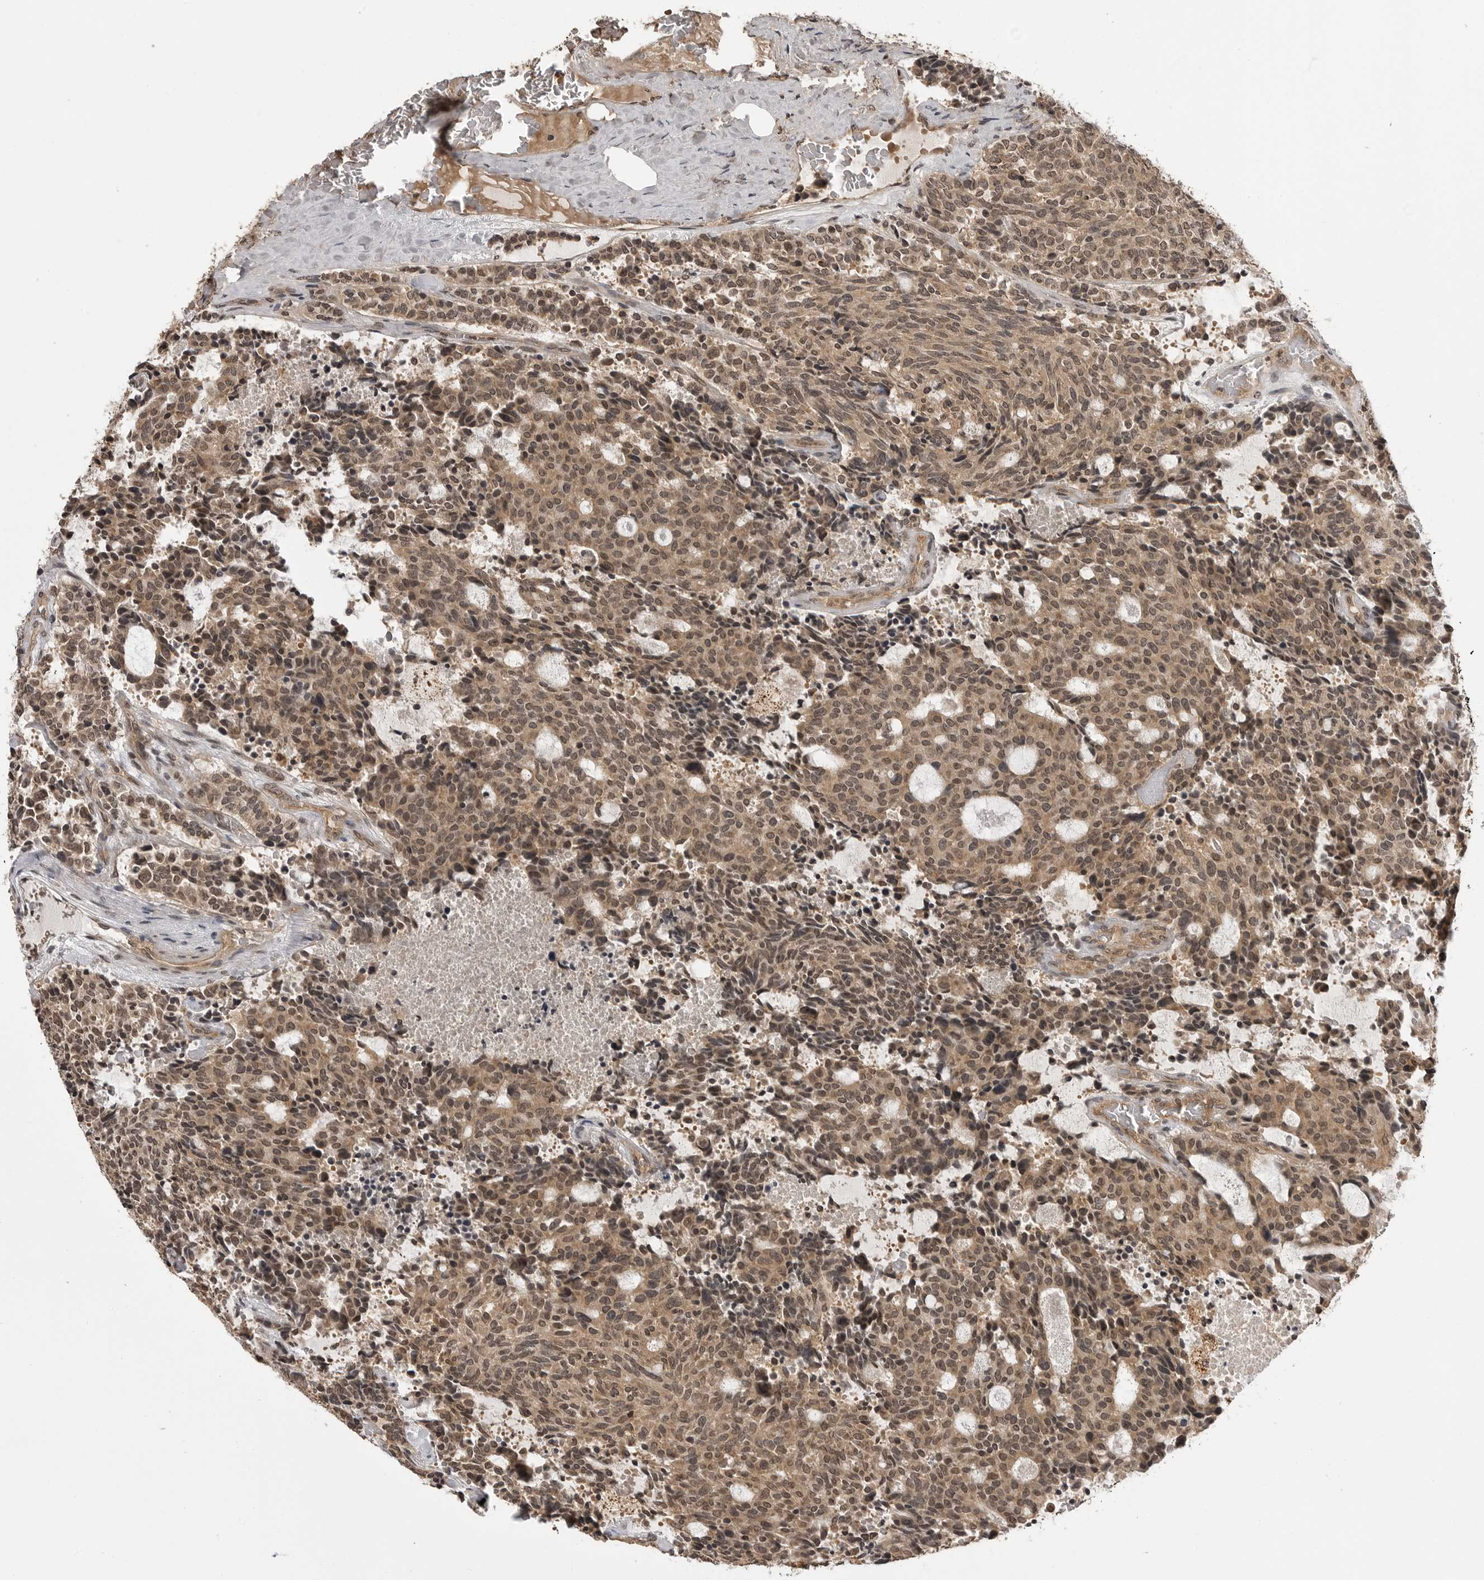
{"staining": {"intensity": "moderate", "quantity": ">75%", "location": "cytoplasmic/membranous,nuclear"}, "tissue": "carcinoid", "cell_type": "Tumor cells", "image_type": "cancer", "snomed": [{"axis": "morphology", "description": "Carcinoid, malignant, NOS"}, {"axis": "topography", "description": "Pancreas"}], "caption": "Carcinoid was stained to show a protein in brown. There is medium levels of moderate cytoplasmic/membranous and nuclear positivity in about >75% of tumor cells. The staining is performed using DAB (3,3'-diaminobenzidine) brown chromogen to label protein expression. The nuclei are counter-stained blue using hematoxylin.", "gene": "IL24", "patient": {"sex": "female", "age": 54}}